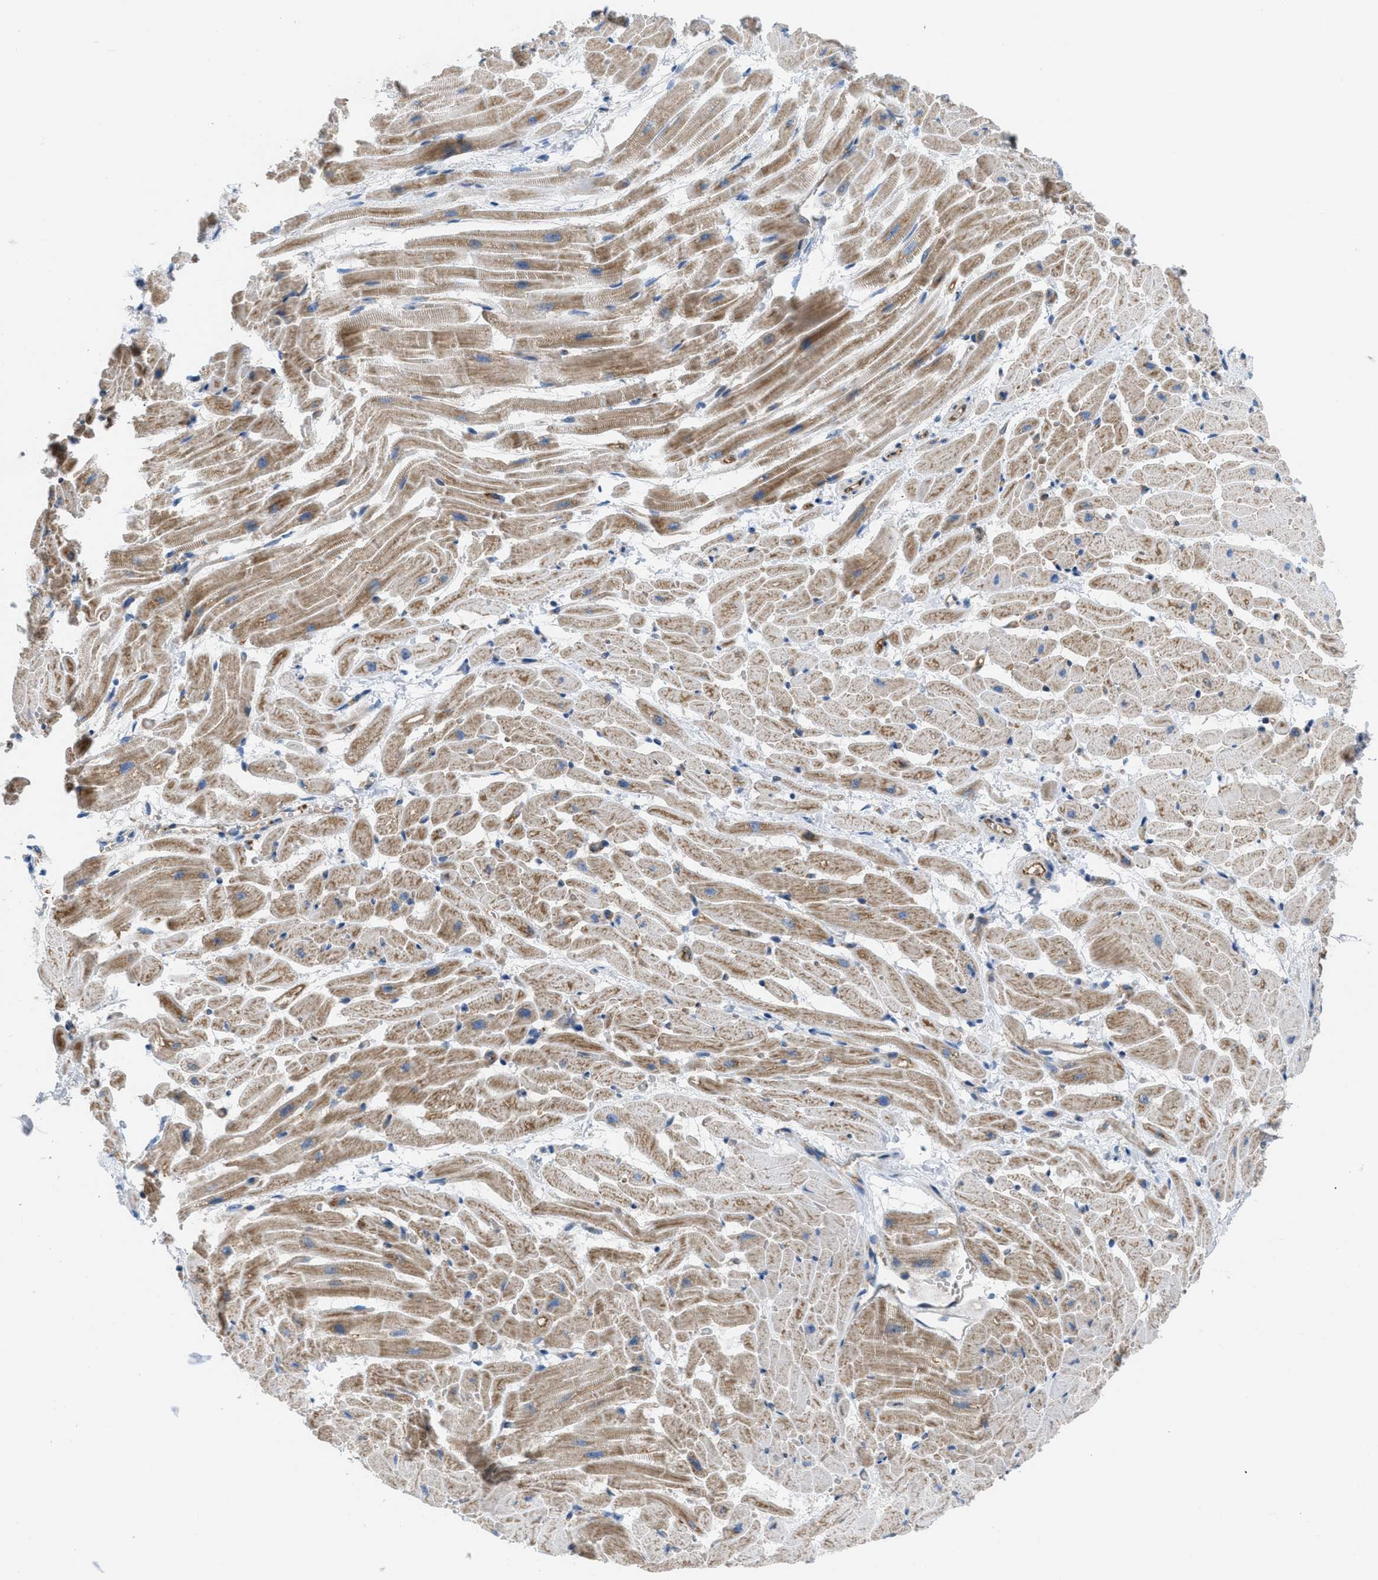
{"staining": {"intensity": "moderate", "quantity": ">75%", "location": "cytoplasmic/membranous"}, "tissue": "heart muscle", "cell_type": "Cardiomyocytes", "image_type": "normal", "snomed": [{"axis": "morphology", "description": "Normal tissue, NOS"}, {"axis": "topography", "description": "Heart"}], "caption": "Heart muscle was stained to show a protein in brown. There is medium levels of moderate cytoplasmic/membranous staining in about >75% of cardiomyocytes.", "gene": "ATP2A3", "patient": {"sex": "male", "age": 45}}